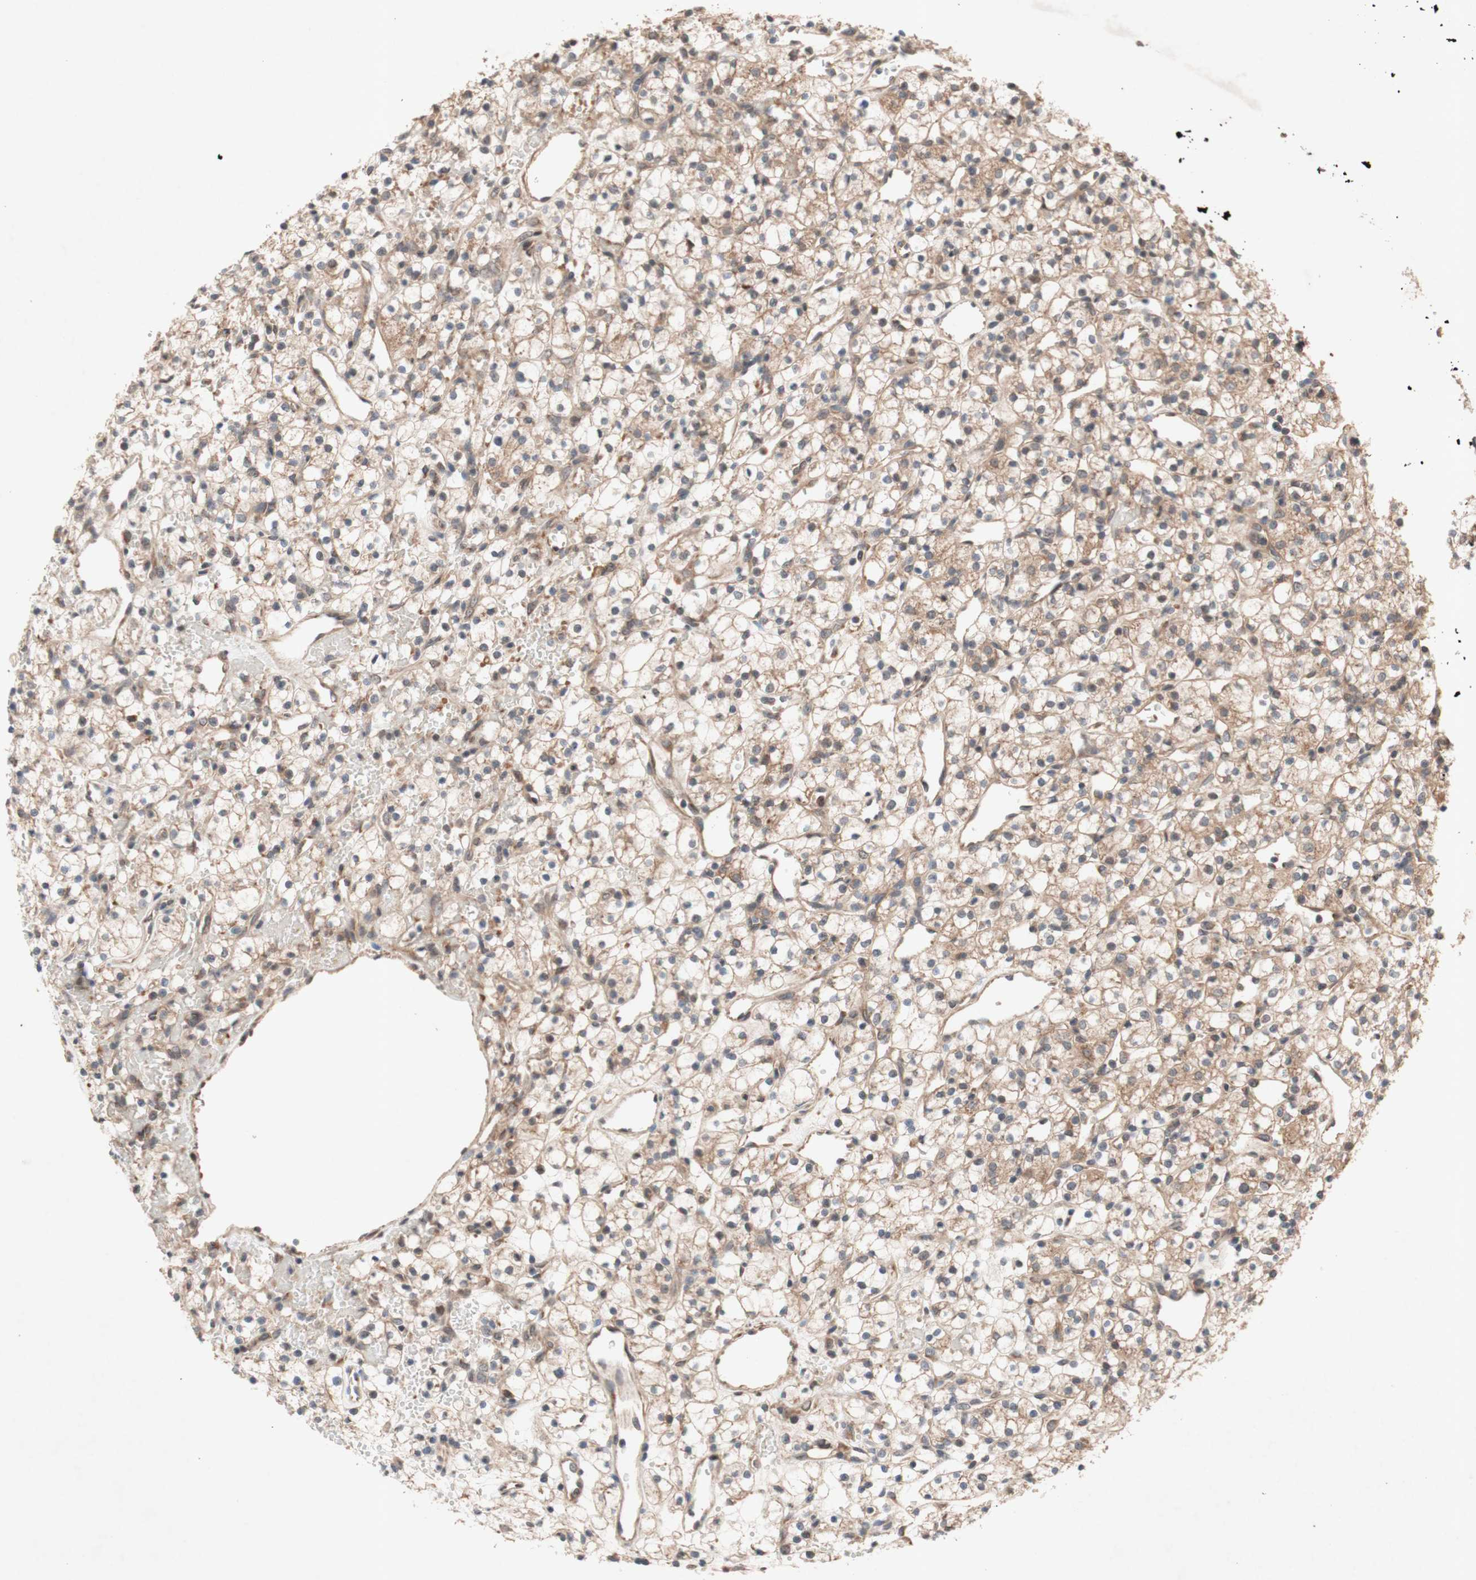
{"staining": {"intensity": "weak", "quantity": "25%-75%", "location": "cytoplasmic/membranous"}, "tissue": "renal cancer", "cell_type": "Tumor cells", "image_type": "cancer", "snomed": [{"axis": "morphology", "description": "Adenocarcinoma, NOS"}, {"axis": "topography", "description": "Kidney"}], "caption": "Renal adenocarcinoma stained with a protein marker displays weak staining in tumor cells.", "gene": "DDOST", "patient": {"sex": "female", "age": 60}}